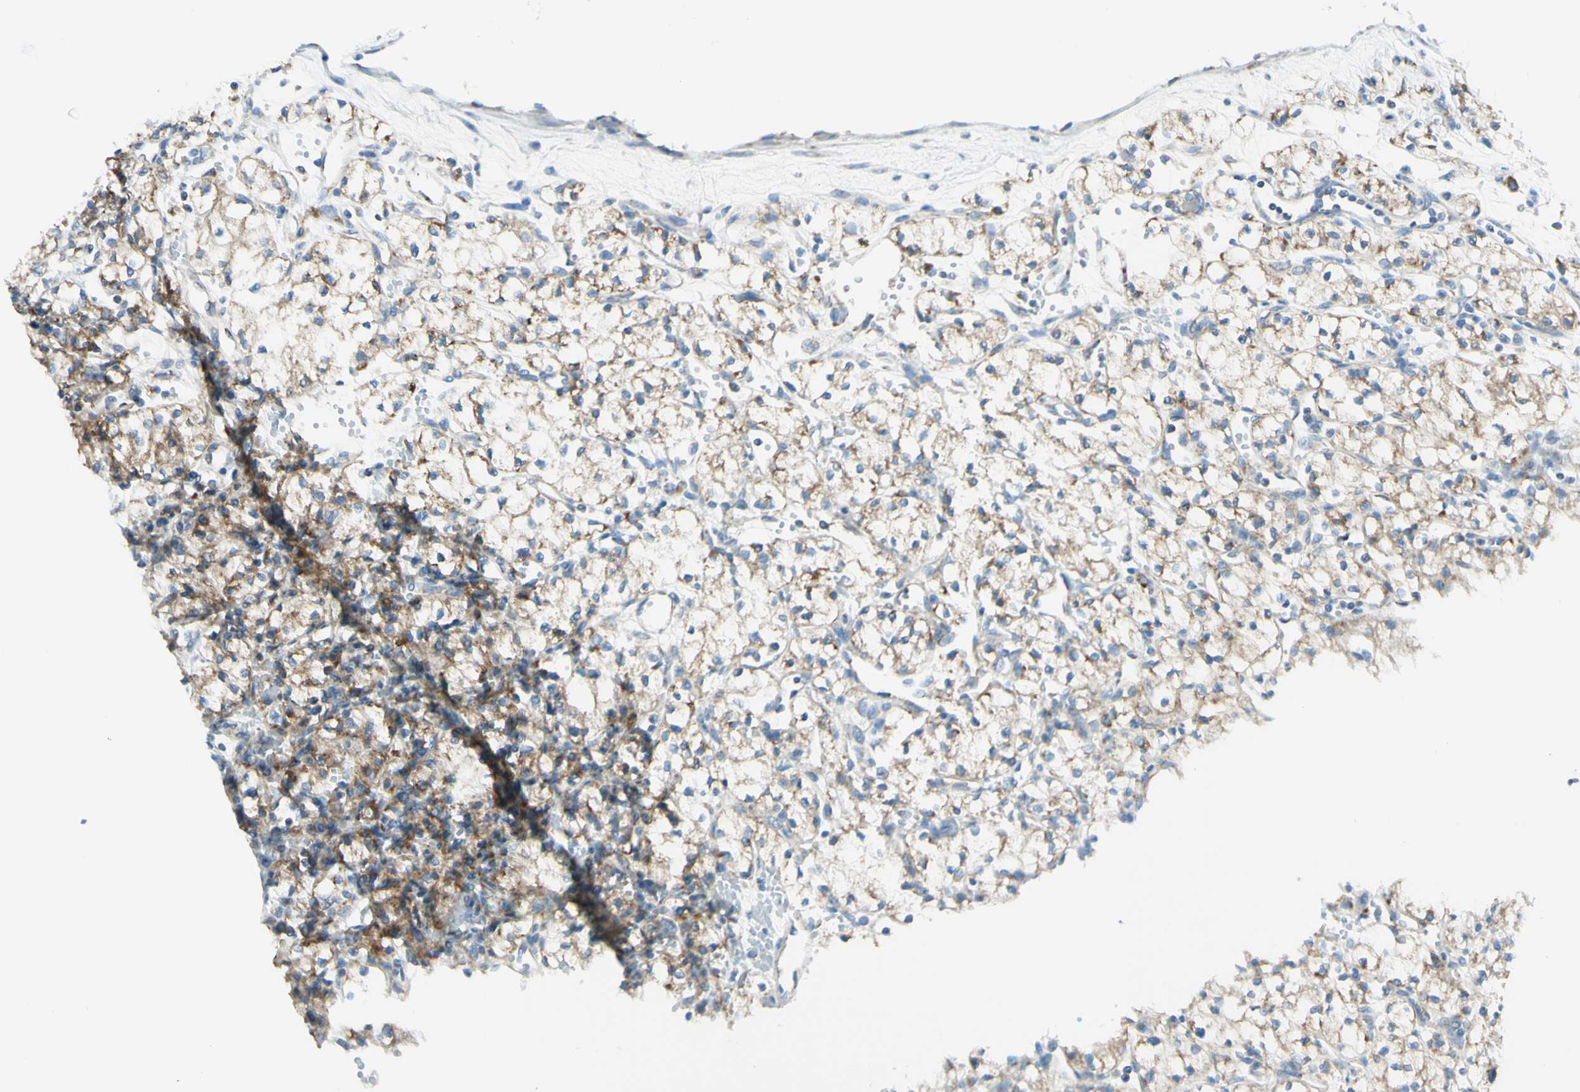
{"staining": {"intensity": "weak", "quantity": ">75%", "location": "cytoplasmic/membranous"}, "tissue": "renal cancer", "cell_type": "Tumor cells", "image_type": "cancer", "snomed": [{"axis": "morphology", "description": "Normal tissue, NOS"}, {"axis": "morphology", "description": "Adenocarcinoma, NOS"}, {"axis": "topography", "description": "Kidney"}], "caption": "This is an image of IHC staining of renal cancer, which shows weak staining in the cytoplasmic/membranous of tumor cells.", "gene": "ARMC10", "patient": {"sex": "male", "age": 59}}